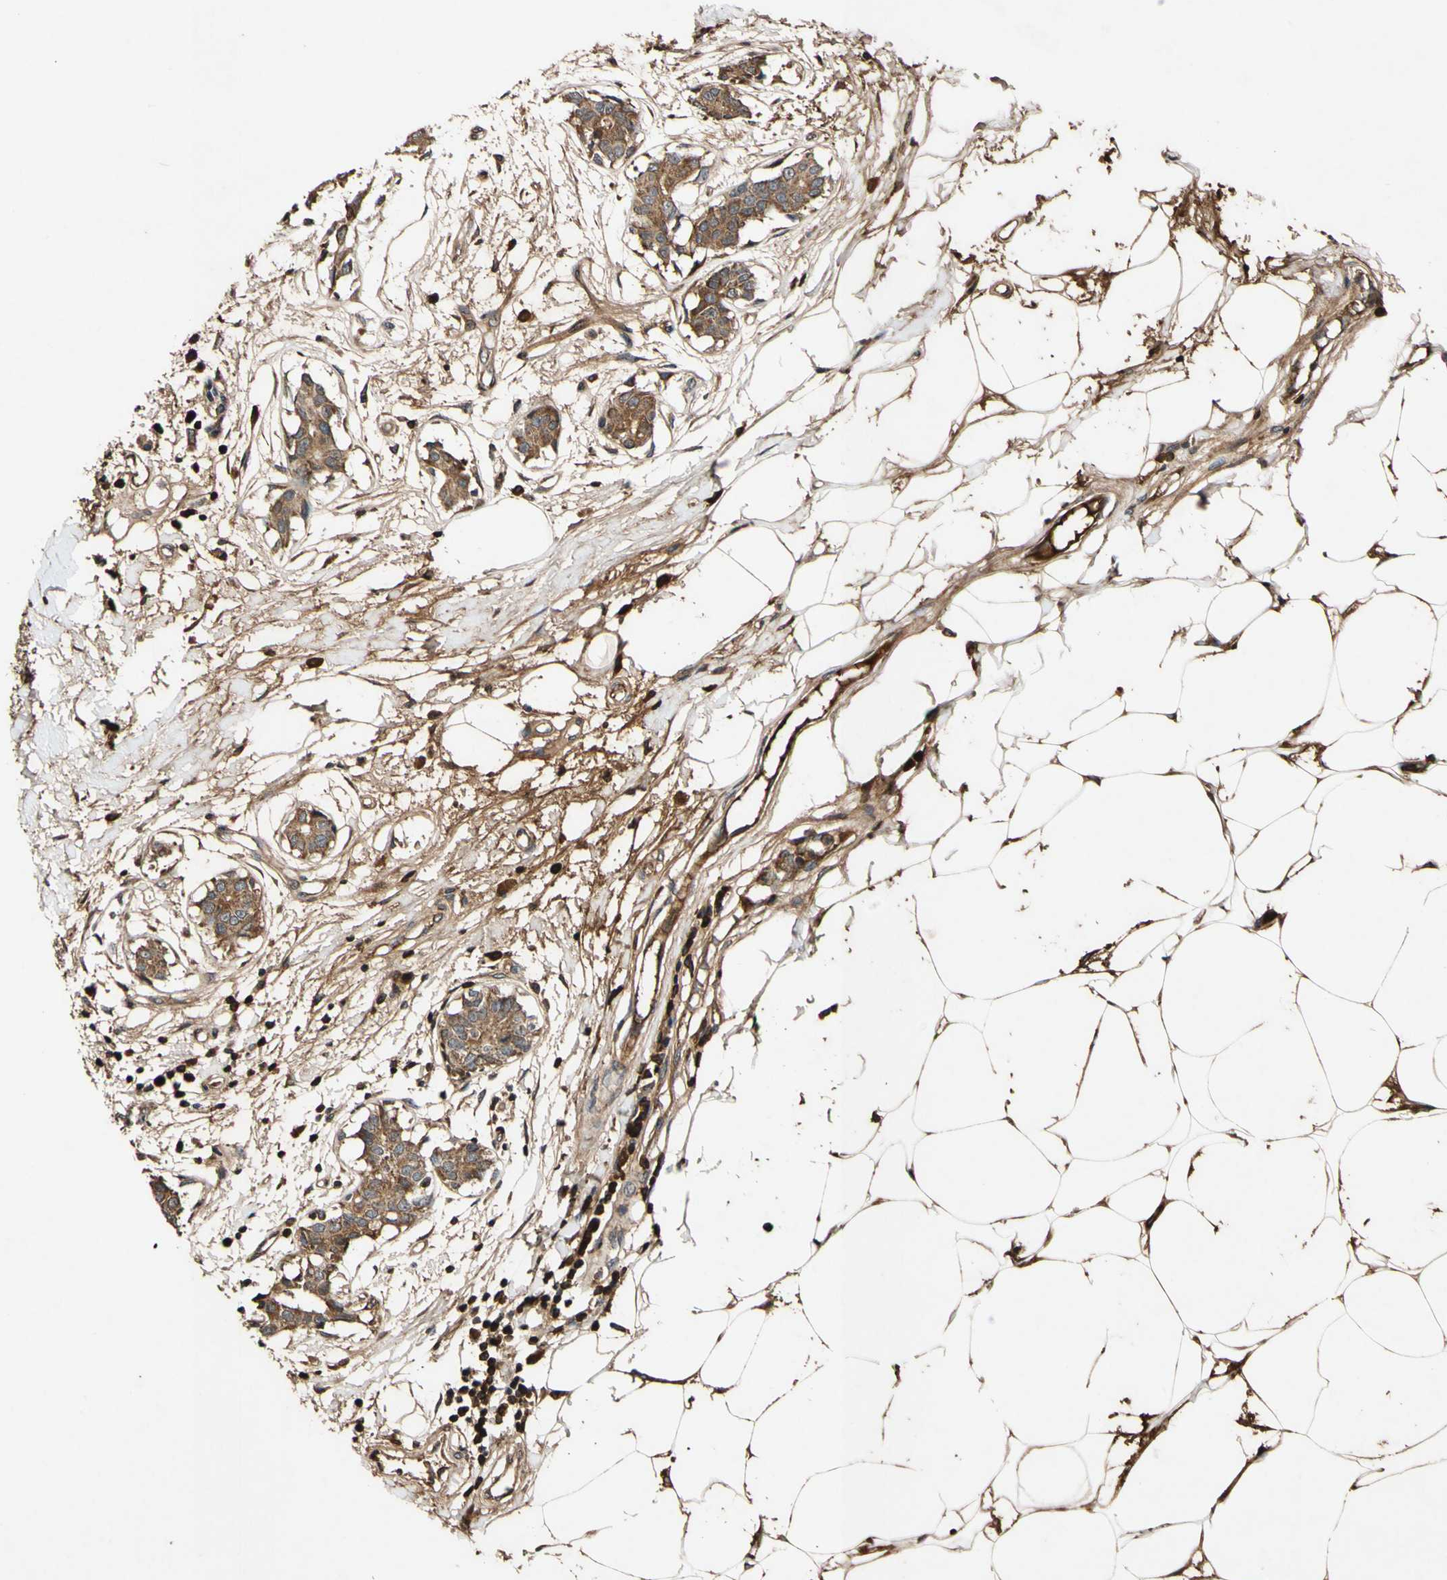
{"staining": {"intensity": "strong", "quantity": ">75%", "location": "cytoplasmic/membranous"}, "tissue": "breast cancer", "cell_type": "Tumor cells", "image_type": "cancer", "snomed": [{"axis": "morphology", "description": "Duct carcinoma"}, {"axis": "topography", "description": "Breast"}], "caption": "Human invasive ductal carcinoma (breast) stained with a brown dye displays strong cytoplasmic/membranous positive positivity in approximately >75% of tumor cells.", "gene": "PLAT", "patient": {"sex": "female", "age": 40}}